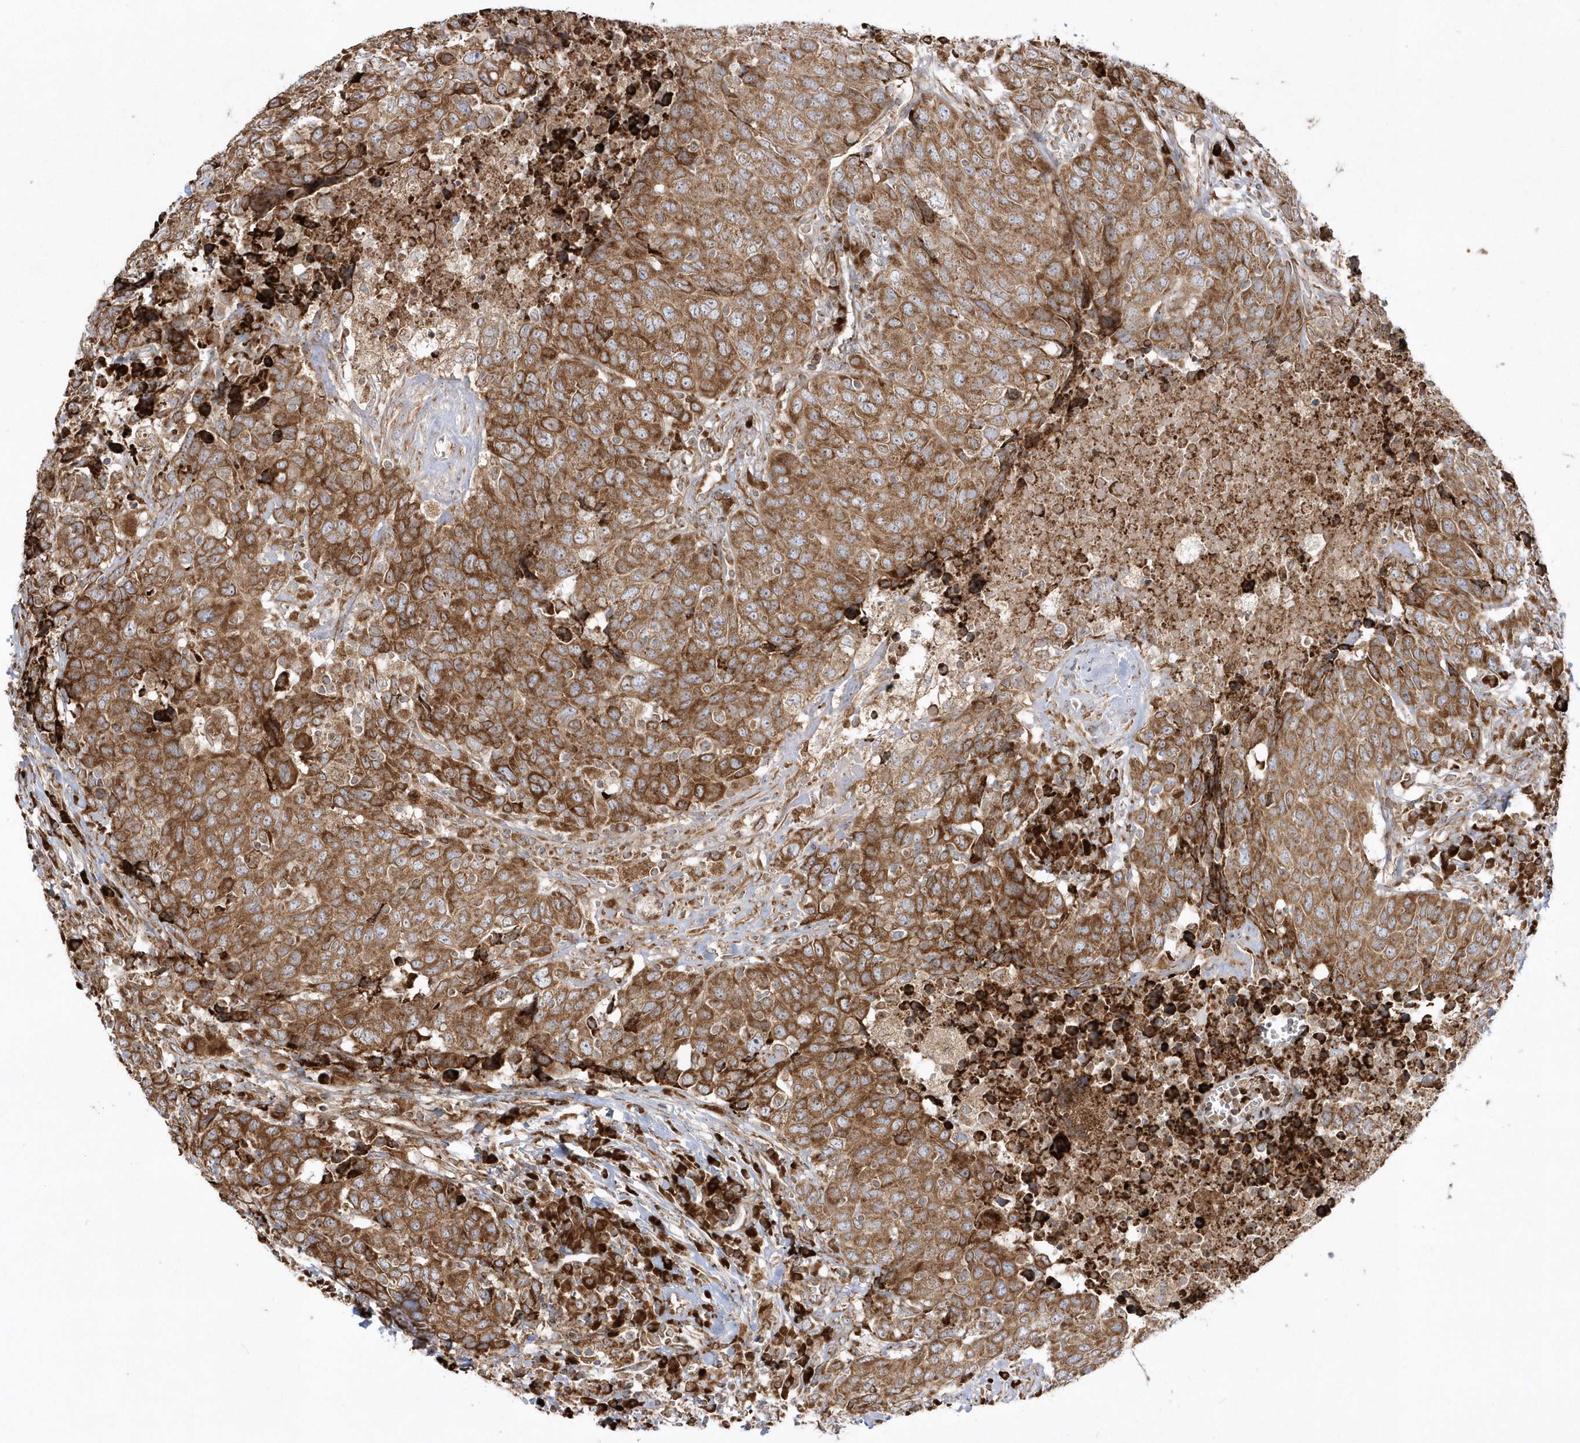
{"staining": {"intensity": "moderate", "quantity": ">75%", "location": "cytoplasmic/membranous"}, "tissue": "head and neck cancer", "cell_type": "Tumor cells", "image_type": "cancer", "snomed": [{"axis": "morphology", "description": "Squamous cell carcinoma, NOS"}, {"axis": "topography", "description": "Head-Neck"}], "caption": "Approximately >75% of tumor cells in human head and neck cancer demonstrate moderate cytoplasmic/membranous protein expression as visualized by brown immunohistochemical staining.", "gene": "SH3BP2", "patient": {"sex": "male", "age": 66}}